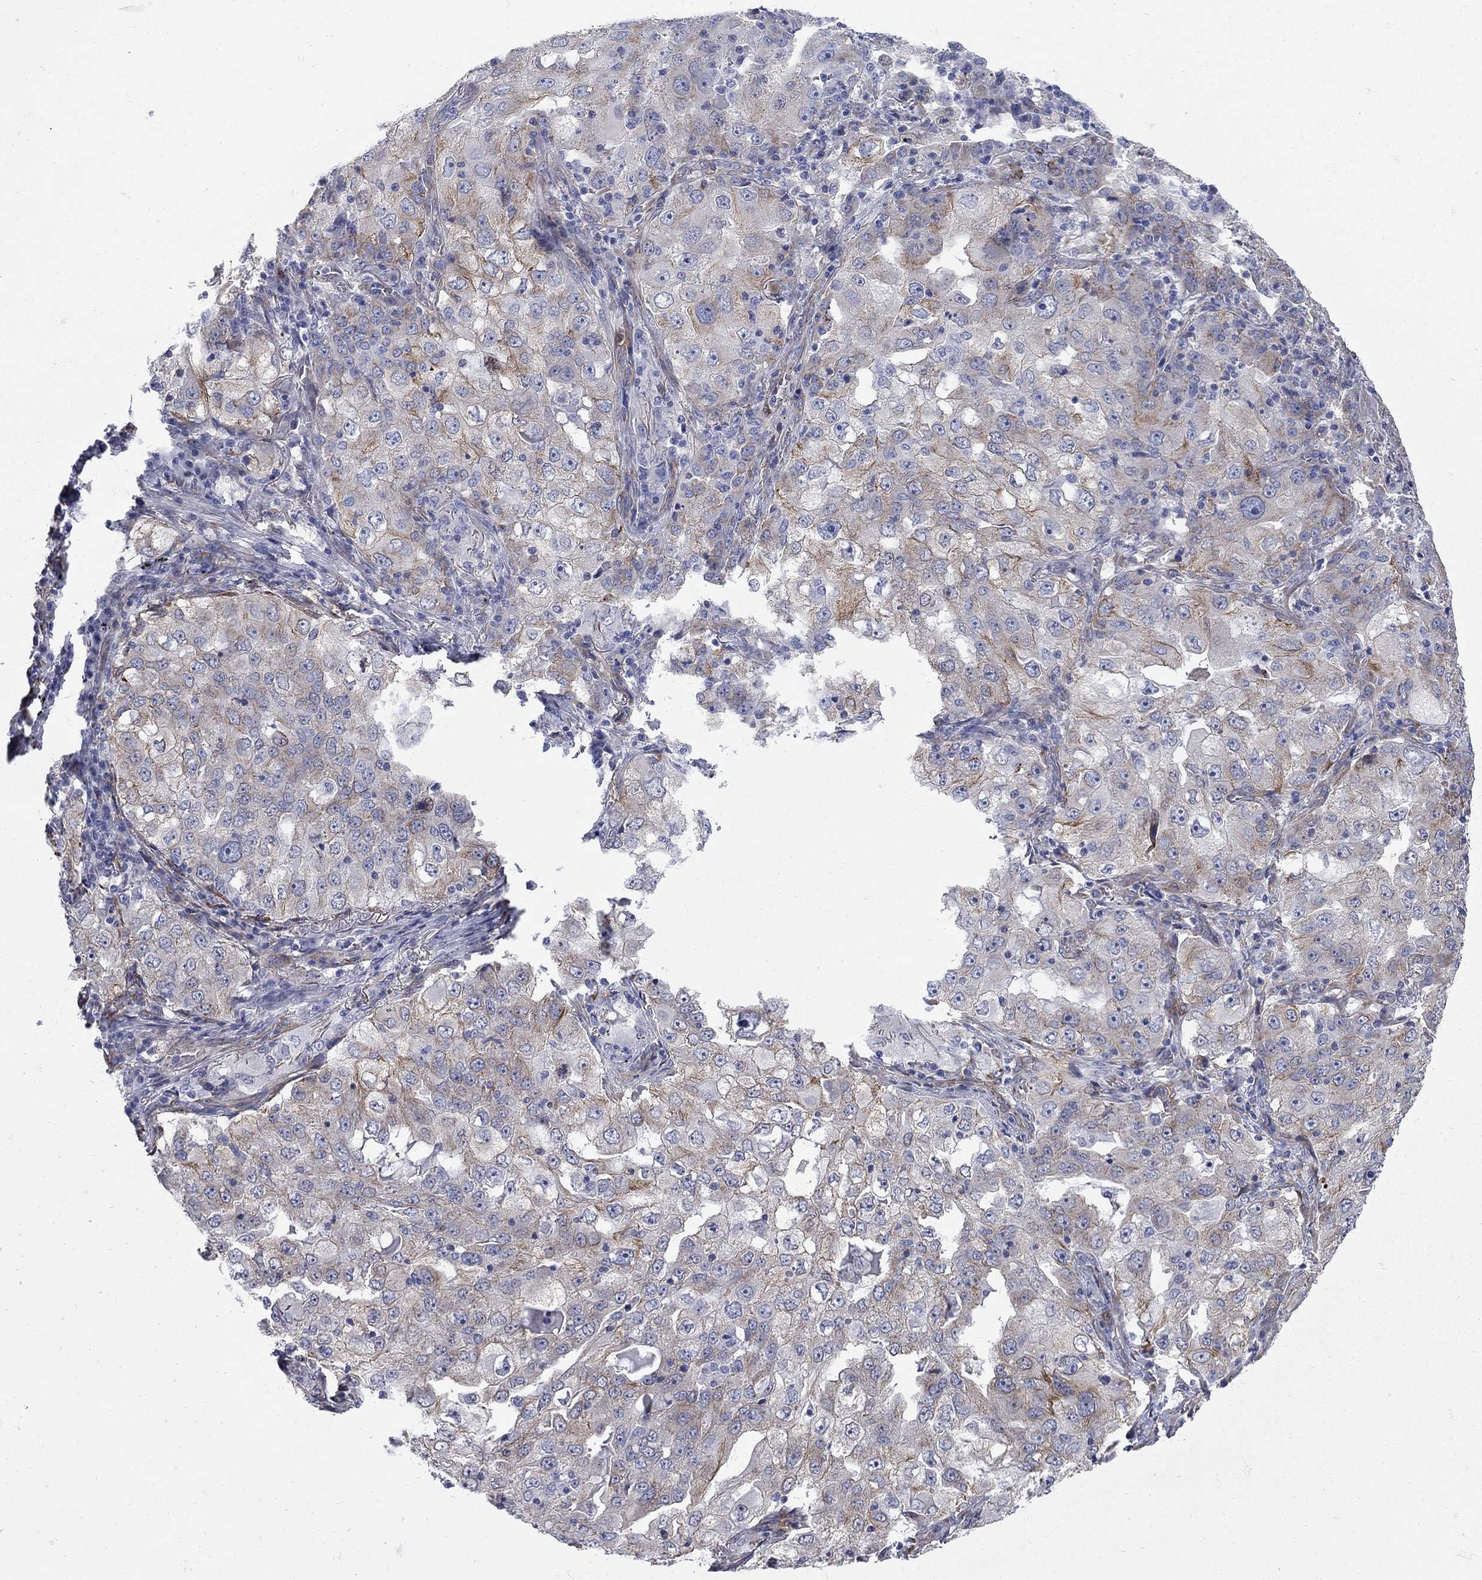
{"staining": {"intensity": "moderate", "quantity": "<25%", "location": "cytoplasmic/membranous"}, "tissue": "lung cancer", "cell_type": "Tumor cells", "image_type": "cancer", "snomed": [{"axis": "morphology", "description": "Adenocarcinoma, NOS"}, {"axis": "topography", "description": "Lung"}], "caption": "Approximately <25% of tumor cells in adenocarcinoma (lung) show moderate cytoplasmic/membranous protein staining as visualized by brown immunohistochemical staining.", "gene": "SEPTIN8", "patient": {"sex": "female", "age": 61}}